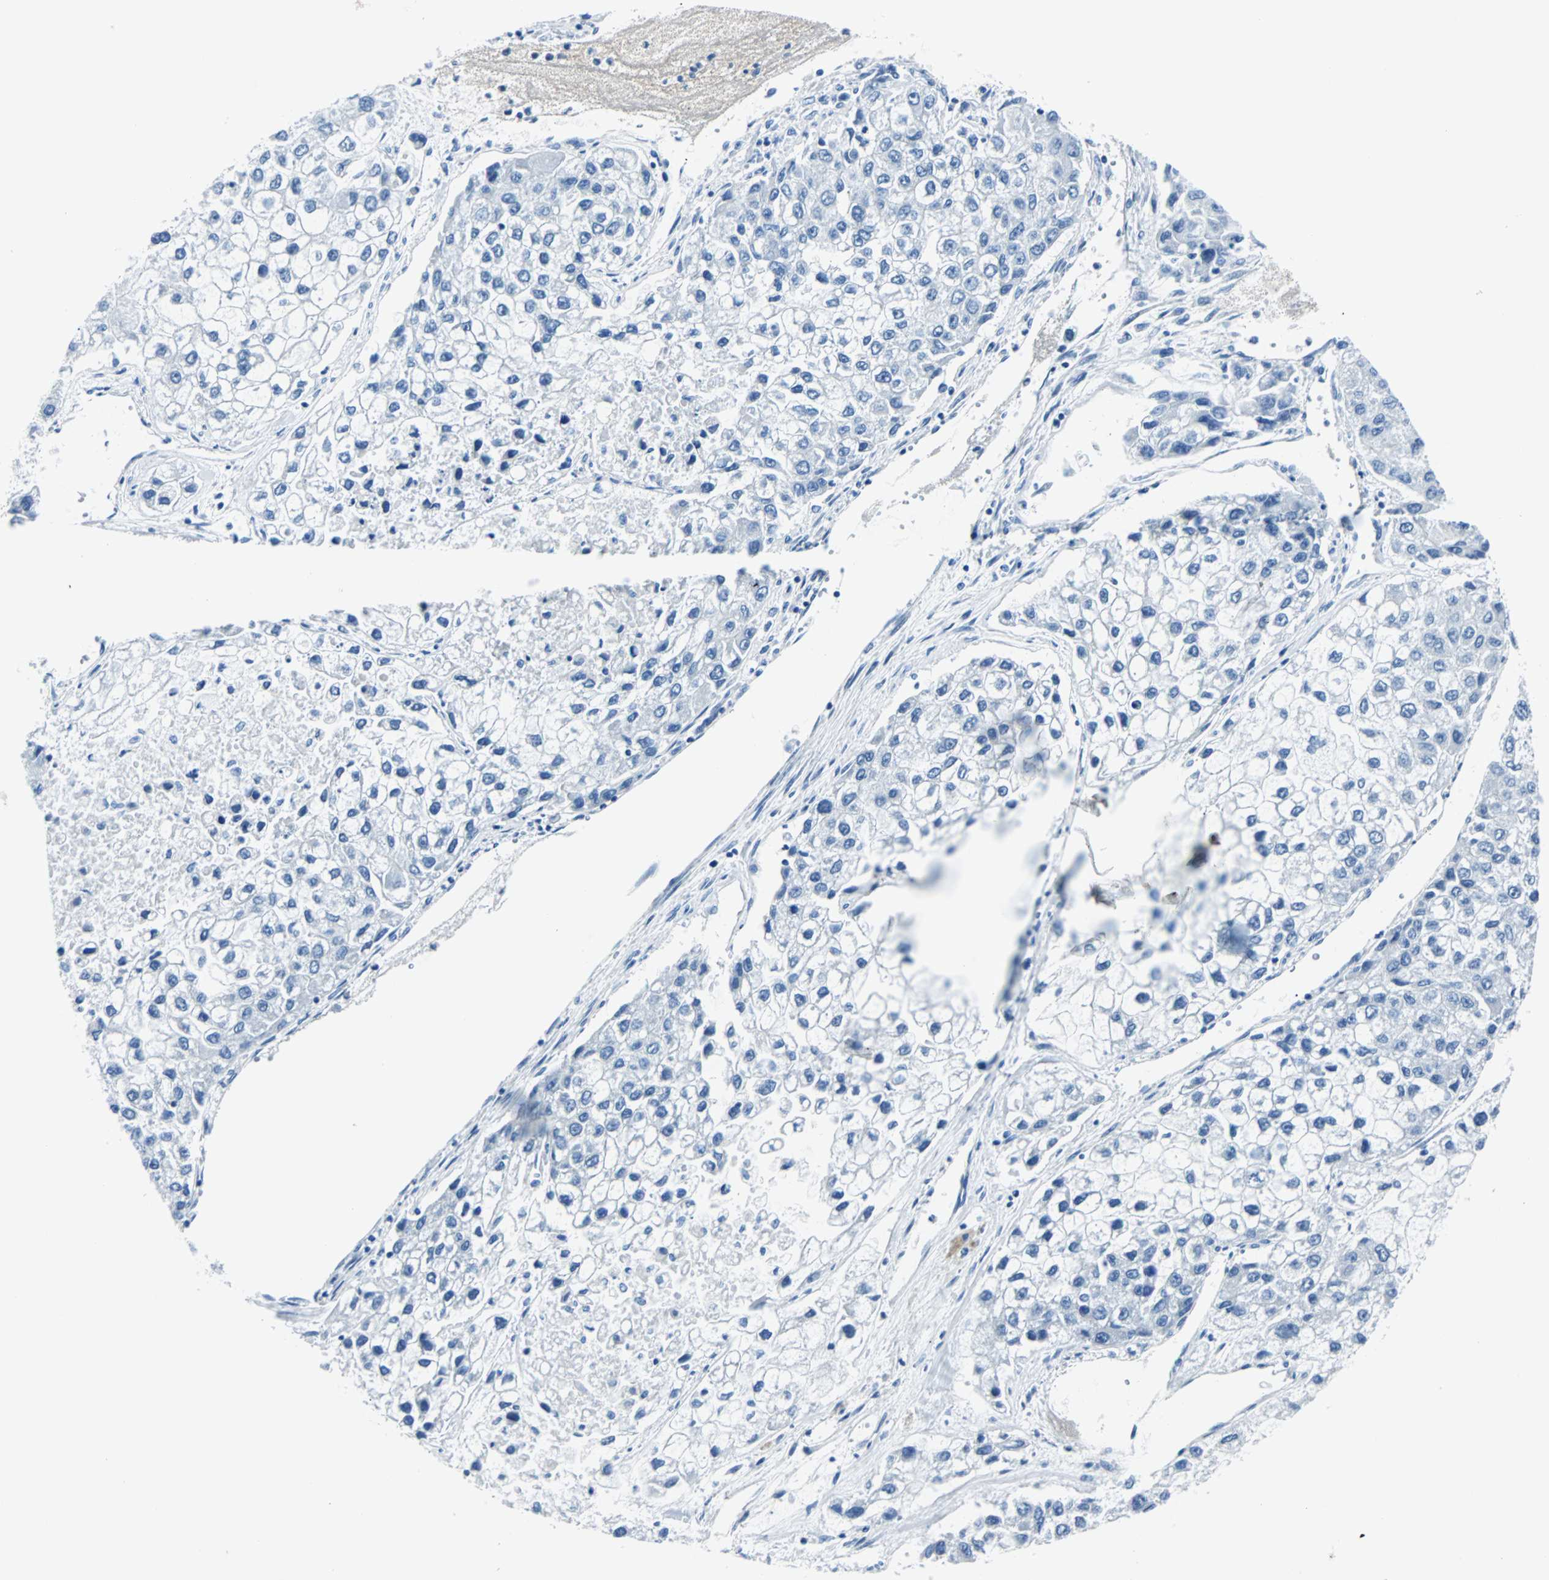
{"staining": {"intensity": "negative", "quantity": "none", "location": "none"}, "tissue": "liver cancer", "cell_type": "Tumor cells", "image_type": "cancer", "snomed": [{"axis": "morphology", "description": "Carcinoma, Hepatocellular, NOS"}, {"axis": "topography", "description": "Liver"}], "caption": "Immunohistochemistry of liver cancer (hepatocellular carcinoma) reveals no staining in tumor cells. (Stains: DAB (3,3'-diaminobenzidine) immunohistochemistry with hematoxylin counter stain, Microscopy: brightfield microscopy at high magnification).", "gene": "RASA1", "patient": {"sex": "female", "age": 66}}